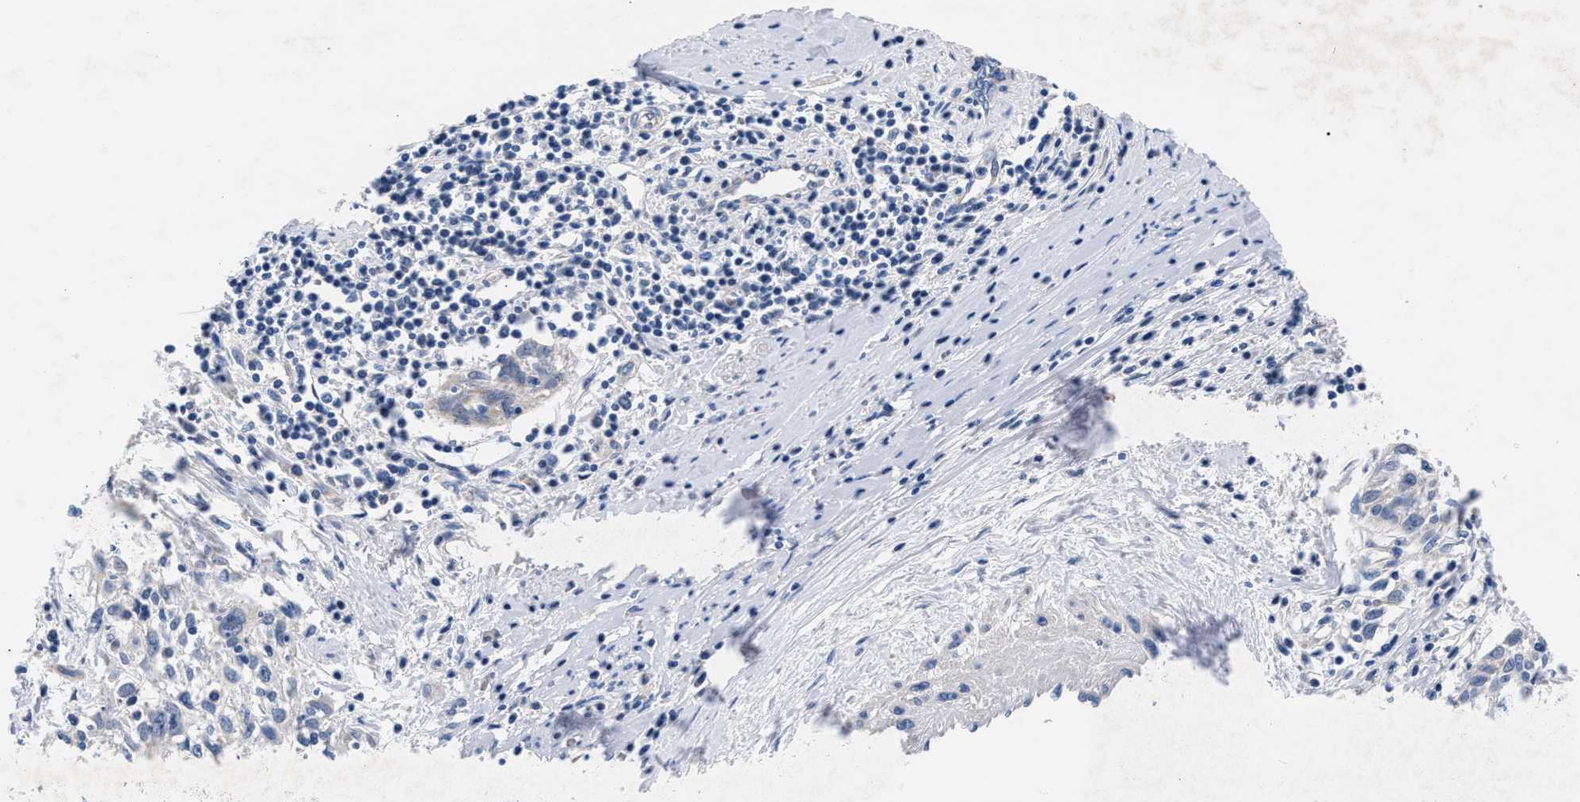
{"staining": {"intensity": "negative", "quantity": "none", "location": "none"}, "tissue": "cervical cancer", "cell_type": "Tumor cells", "image_type": "cancer", "snomed": [{"axis": "morphology", "description": "Squamous cell carcinoma, NOS"}, {"axis": "topography", "description": "Cervix"}], "caption": "The histopathology image demonstrates no significant staining in tumor cells of cervical cancer.", "gene": "PHF24", "patient": {"sex": "female", "age": 51}}